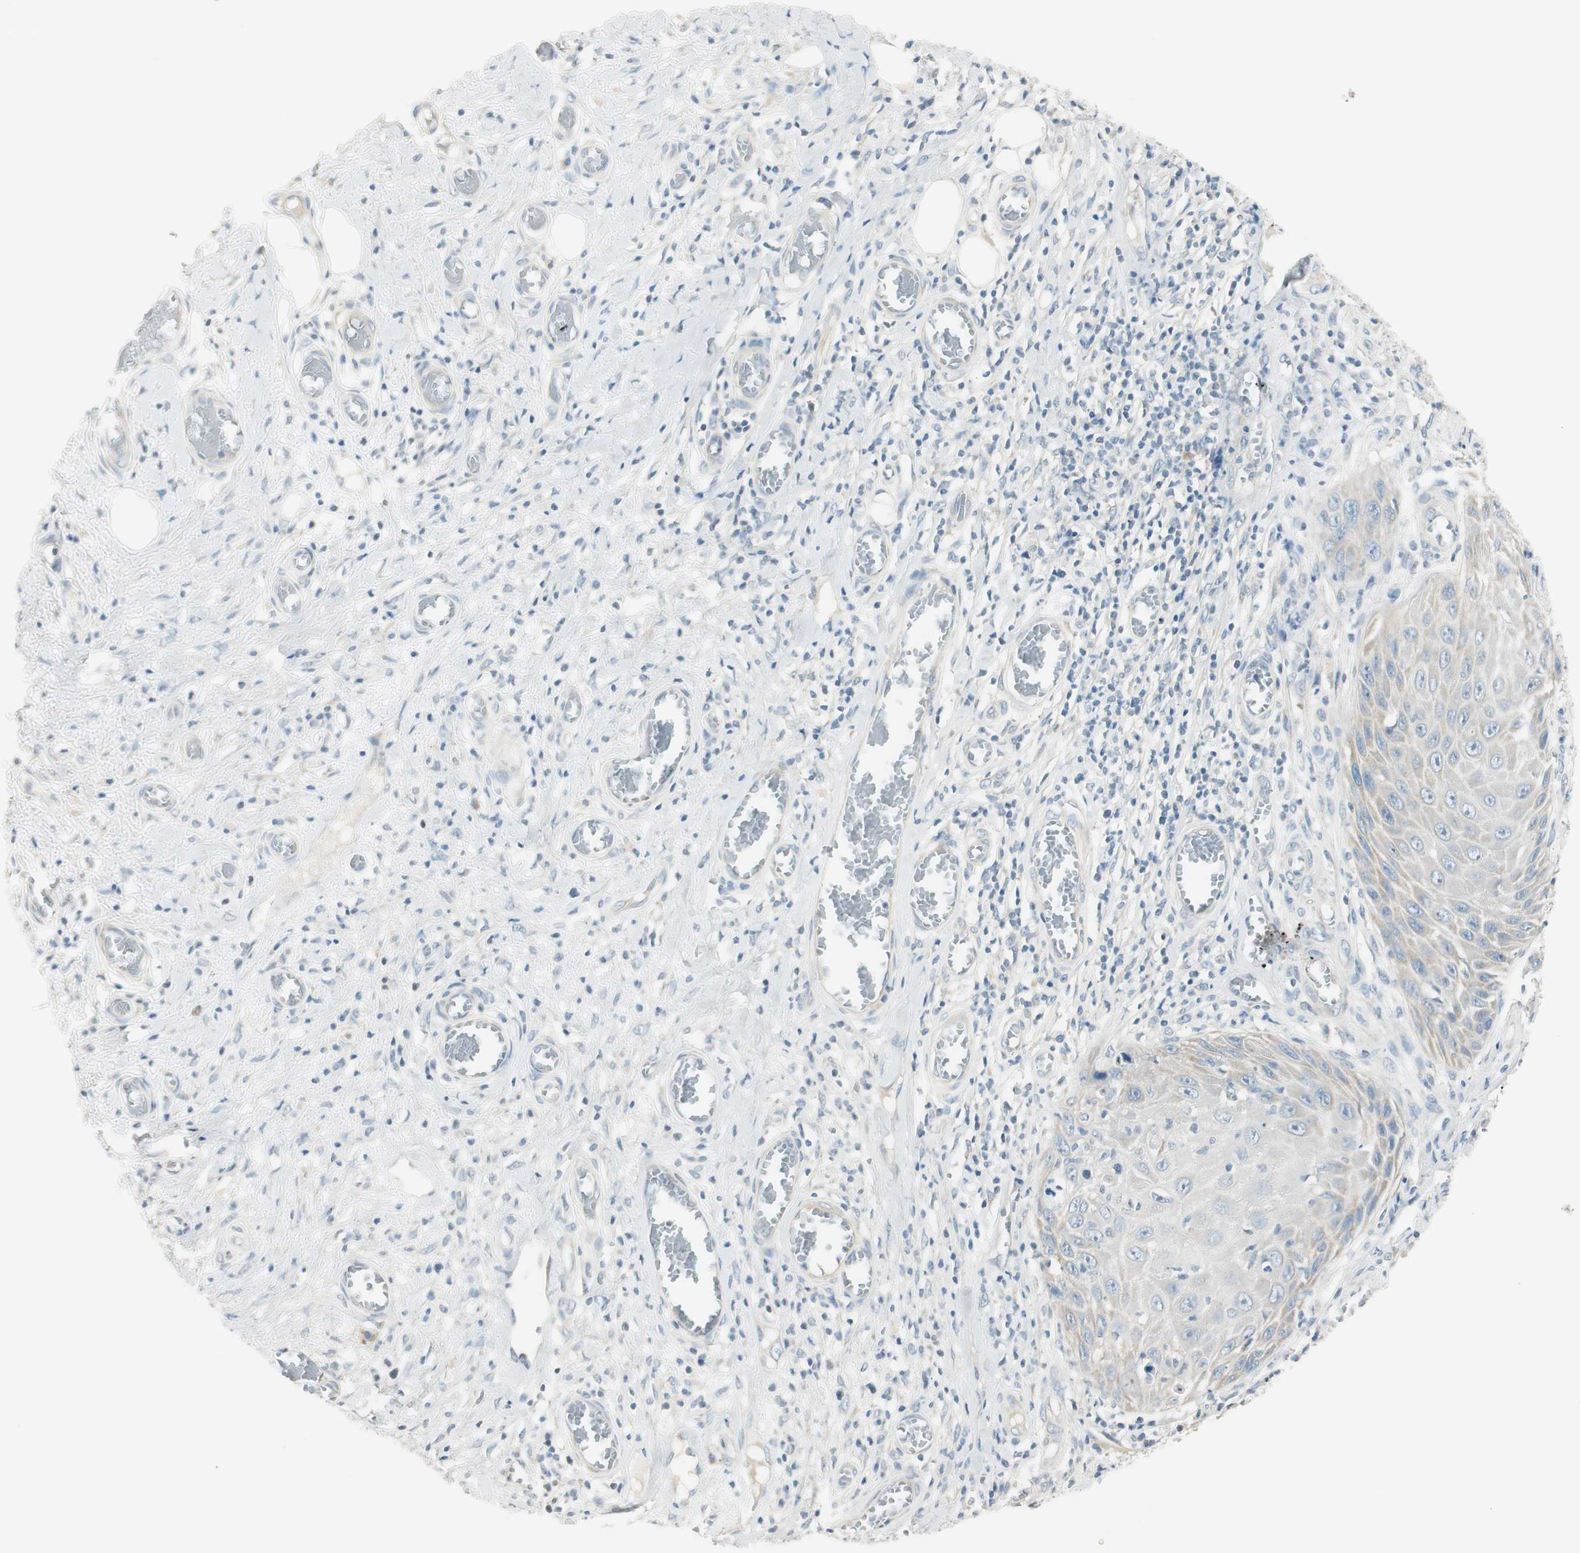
{"staining": {"intensity": "negative", "quantity": "none", "location": "none"}, "tissue": "skin cancer", "cell_type": "Tumor cells", "image_type": "cancer", "snomed": [{"axis": "morphology", "description": "Squamous cell carcinoma, NOS"}, {"axis": "topography", "description": "Skin"}], "caption": "The micrograph exhibits no staining of tumor cells in skin cancer (squamous cell carcinoma).", "gene": "TACR3", "patient": {"sex": "female", "age": 73}}